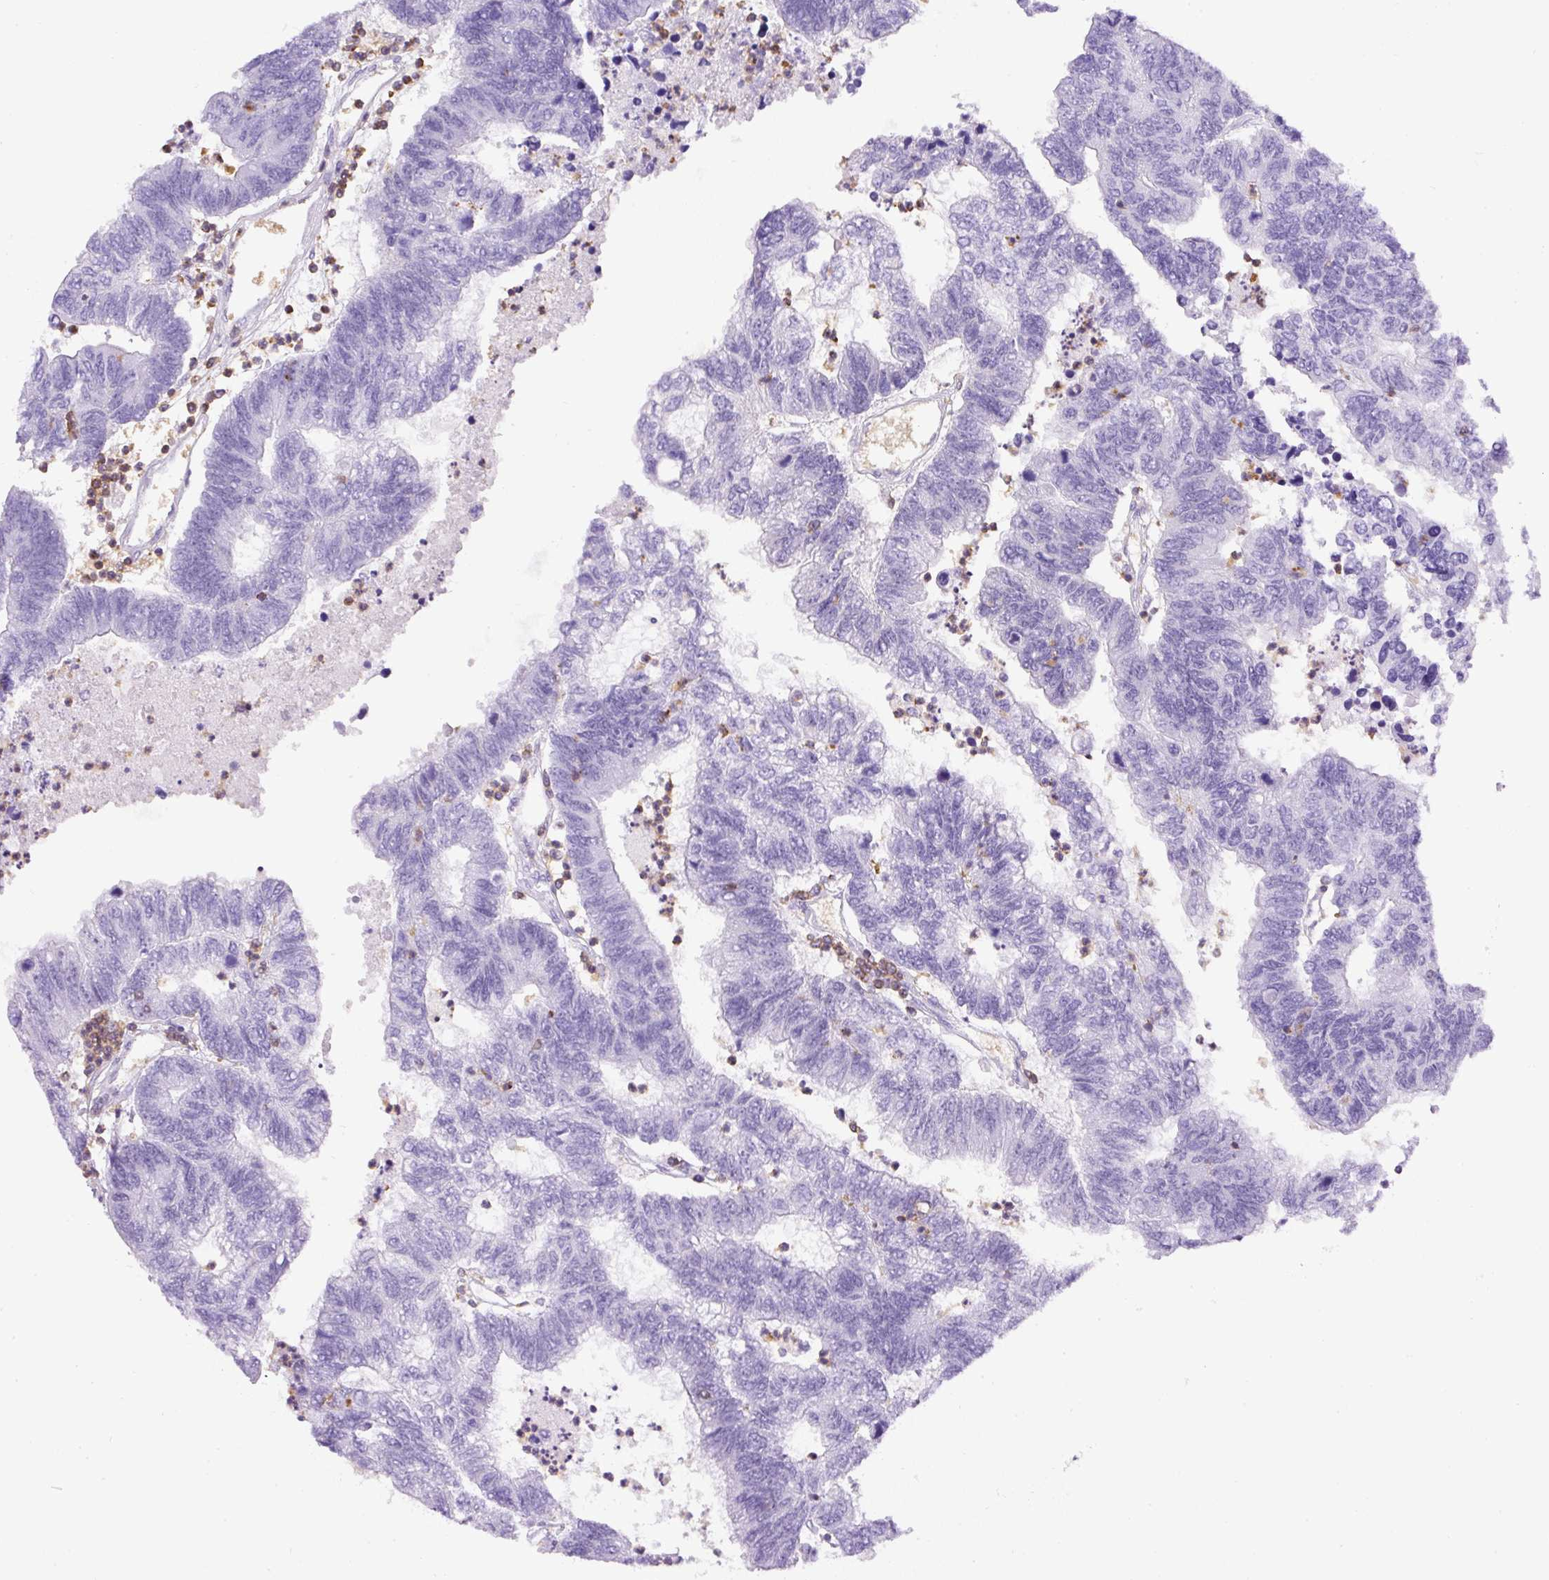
{"staining": {"intensity": "negative", "quantity": "none", "location": "none"}, "tissue": "colorectal cancer", "cell_type": "Tumor cells", "image_type": "cancer", "snomed": [{"axis": "morphology", "description": "Adenocarcinoma, NOS"}, {"axis": "topography", "description": "Colon"}], "caption": "This is an immunohistochemistry image of human colorectal cancer (adenocarcinoma). There is no expression in tumor cells.", "gene": "FAM228B", "patient": {"sex": "female", "age": 48}}